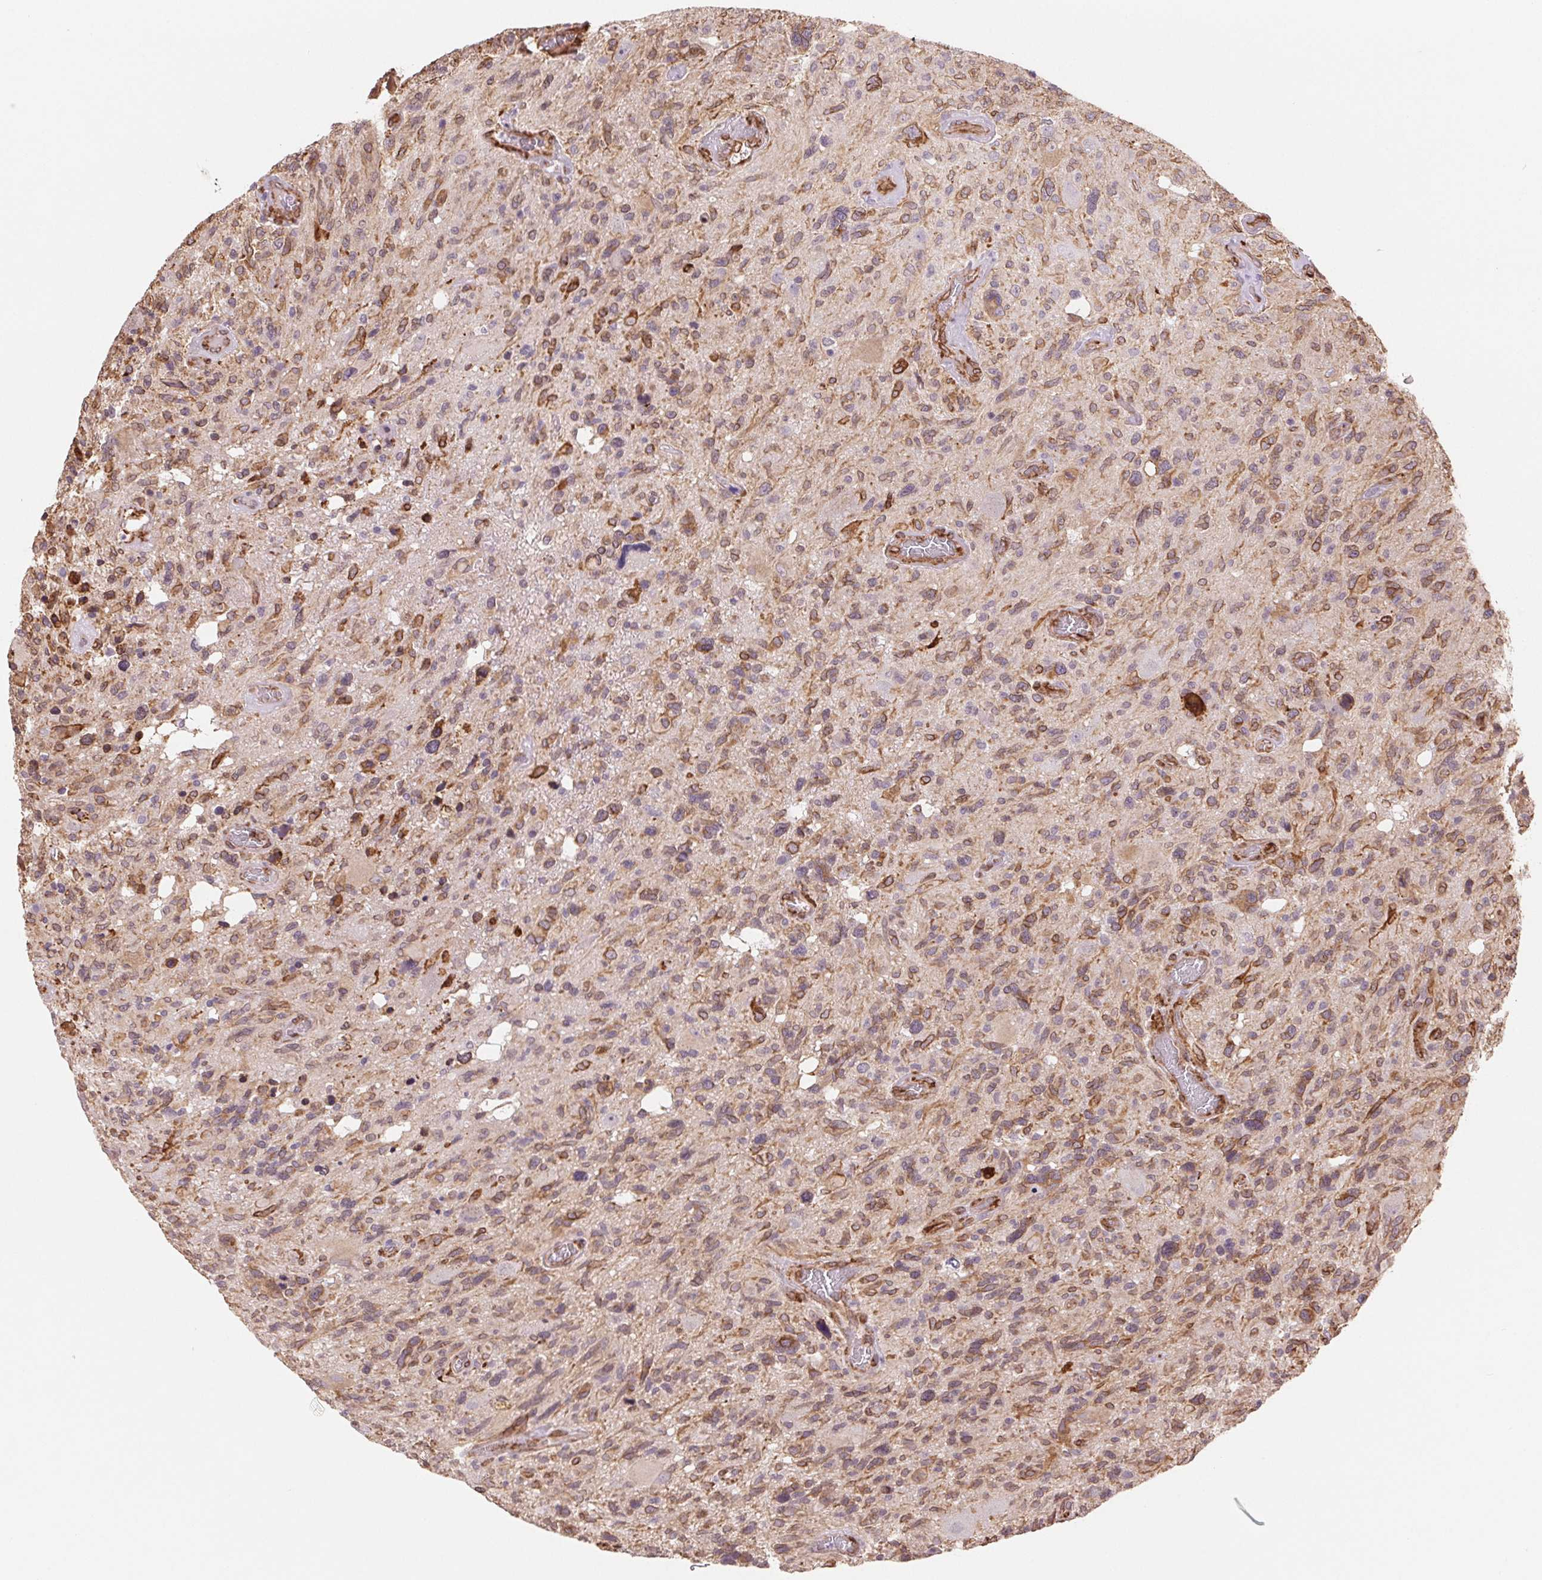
{"staining": {"intensity": "moderate", "quantity": "25%-75%", "location": "cytoplasmic/membranous"}, "tissue": "glioma", "cell_type": "Tumor cells", "image_type": "cancer", "snomed": [{"axis": "morphology", "description": "Glioma, malignant, High grade"}, {"axis": "topography", "description": "Brain"}], "caption": "There is medium levels of moderate cytoplasmic/membranous staining in tumor cells of malignant glioma (high-grade), as demonstrated by immunohistochemical staining (brown color).", "gene": "FKBP10", "patient": {"sex": "male", "age": 49}}